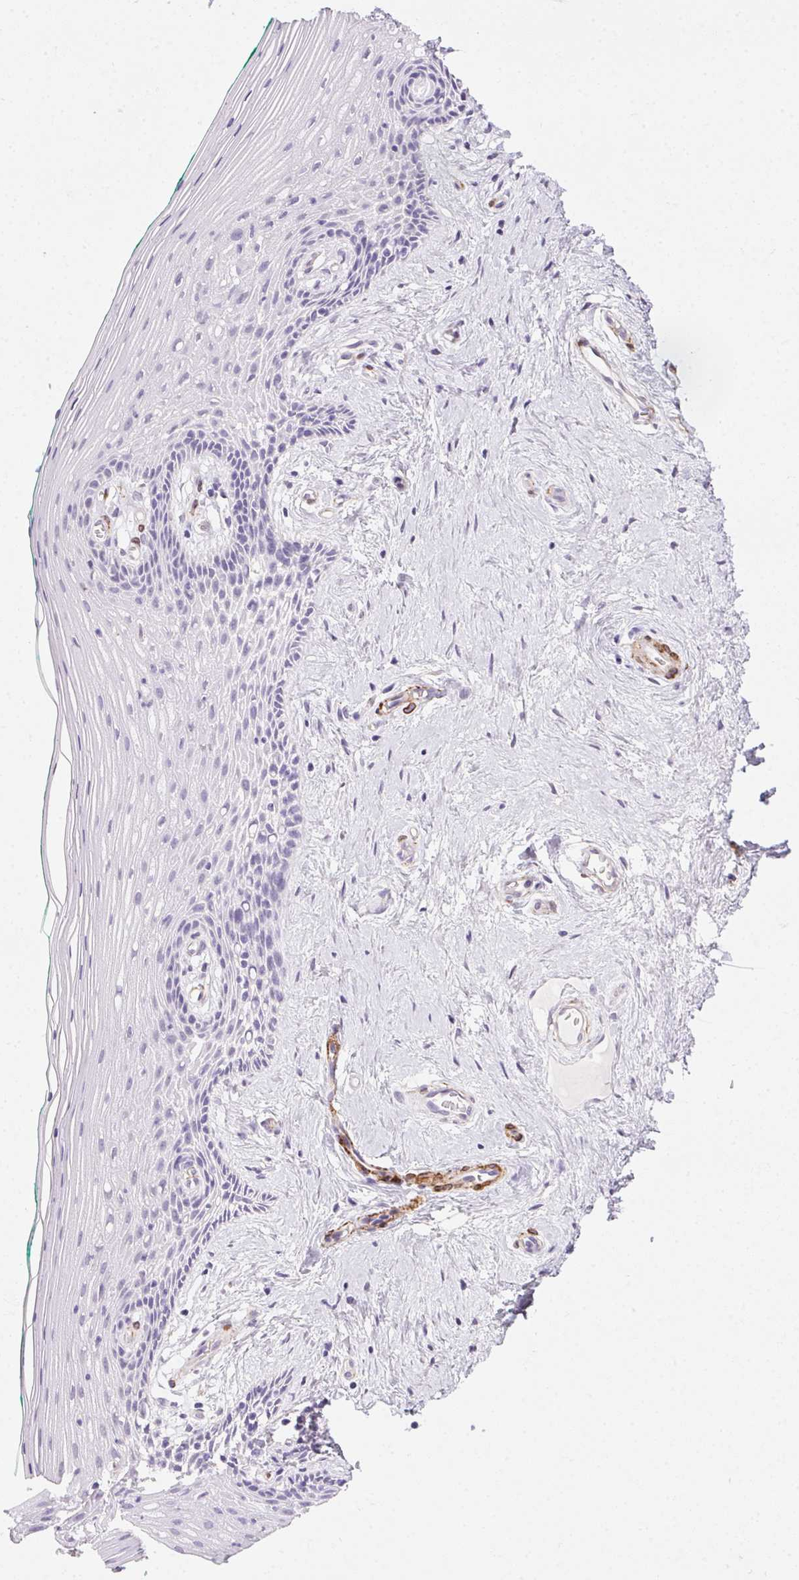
{"staining": {"intensity": "negative", "quantity": "none", "location": "none"}, "tissue": "vagina", "cell_type": "Squamous epithelial cells", "image_type": "normal", "snomed": [{"axis": "morphology", "description": "Normal tissue, NOS"}, {"axis": "topography", "description": "Vagina"}], "caption": "Immunohistochemistry of normal human vagina exhibits no staining in squamous epithelial cells. (Stains: DAB (3,3'-diaminobenzidine) immunohistochemistry (IHC) with hematoxylin counter stain, Microscopy: brightfield microscopy at high magnification).", "gene": "HRC", "patient": {"sex": "female", "age": 45}}